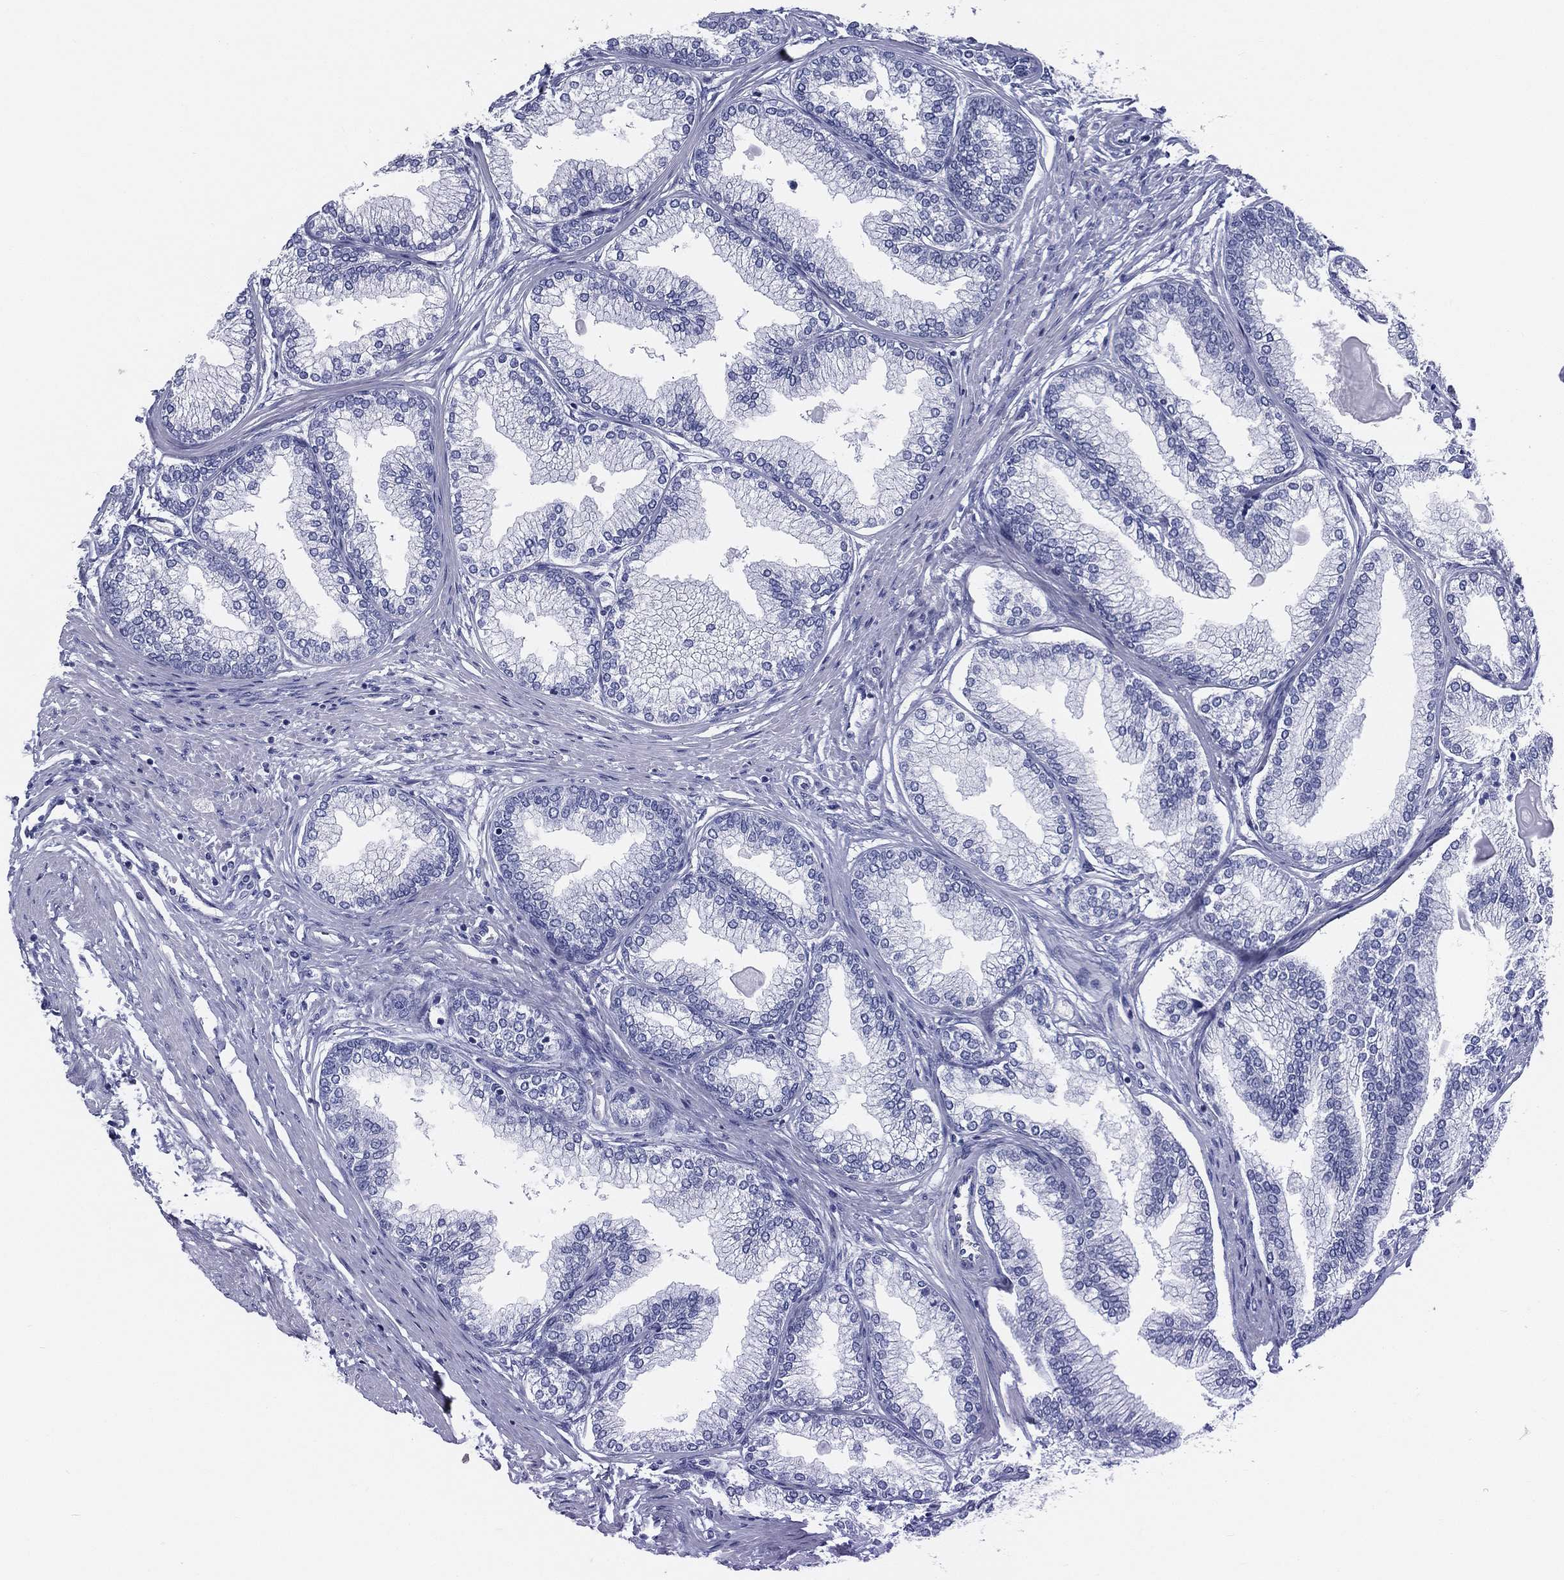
{"staining": {"intensity": "negative", "quantity": "none", "location": "none"}, "tissue": "prostate", "cell_type": "Glandular cells", "image_type": "normal", "snomed": [{"axis": "morphology", "description": "Normal tissue, NOS"}, {"axis": "topography", "description": "Prostate"}], "caption": "This is an immunohistochemistry (IHC) image of benign human prostate. There is no positivity in glandular cells.", "gene": "RSPH4A", "patient": {"sex": "male", "age": 72}}